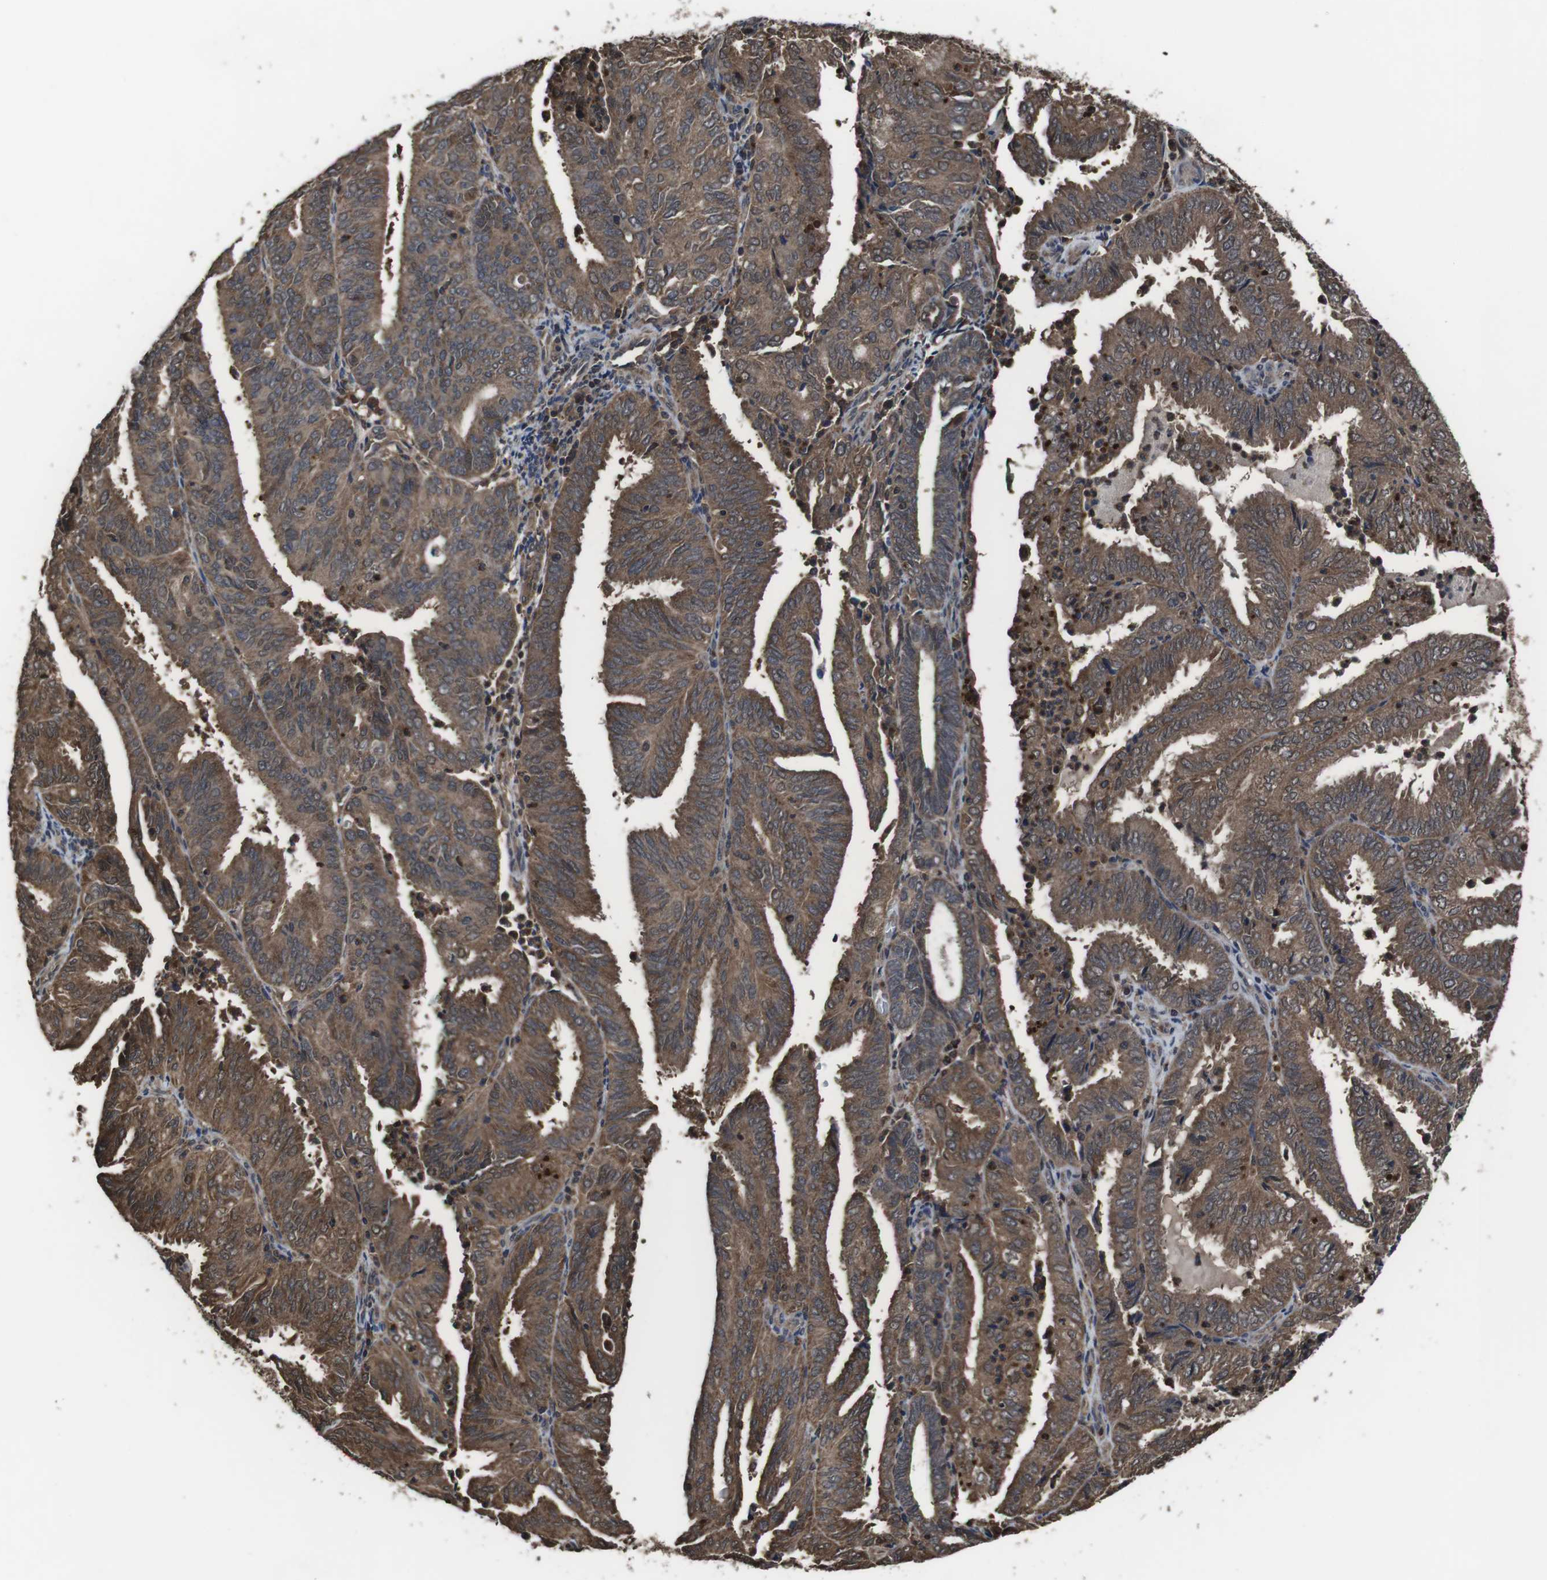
{"staining": {"intensity": "moderate", "quantity": ">75%", "location": "cytoplasmic/membranous"}, "tissue": "endometrial cancer", "cell_type": "Tumor cells", "image_type": "cancer", "snomed": [{"axis": "morphology", "description": "Adenocarcinoma, NOS"}, {"axis": "topography", "description": "Uterus"}], "caption": "Adenocarcinoma (endometrial) stained with DAB immunohistochemistry (IHC) reveals medium levels of moderate cytoplasmic/membranous staining in approximately >75% of tumor cells. (IHC, brightfield microscopy, high magnification).", "gene": "CXCL11", "patient": {"sex": "female", "age": 60}}